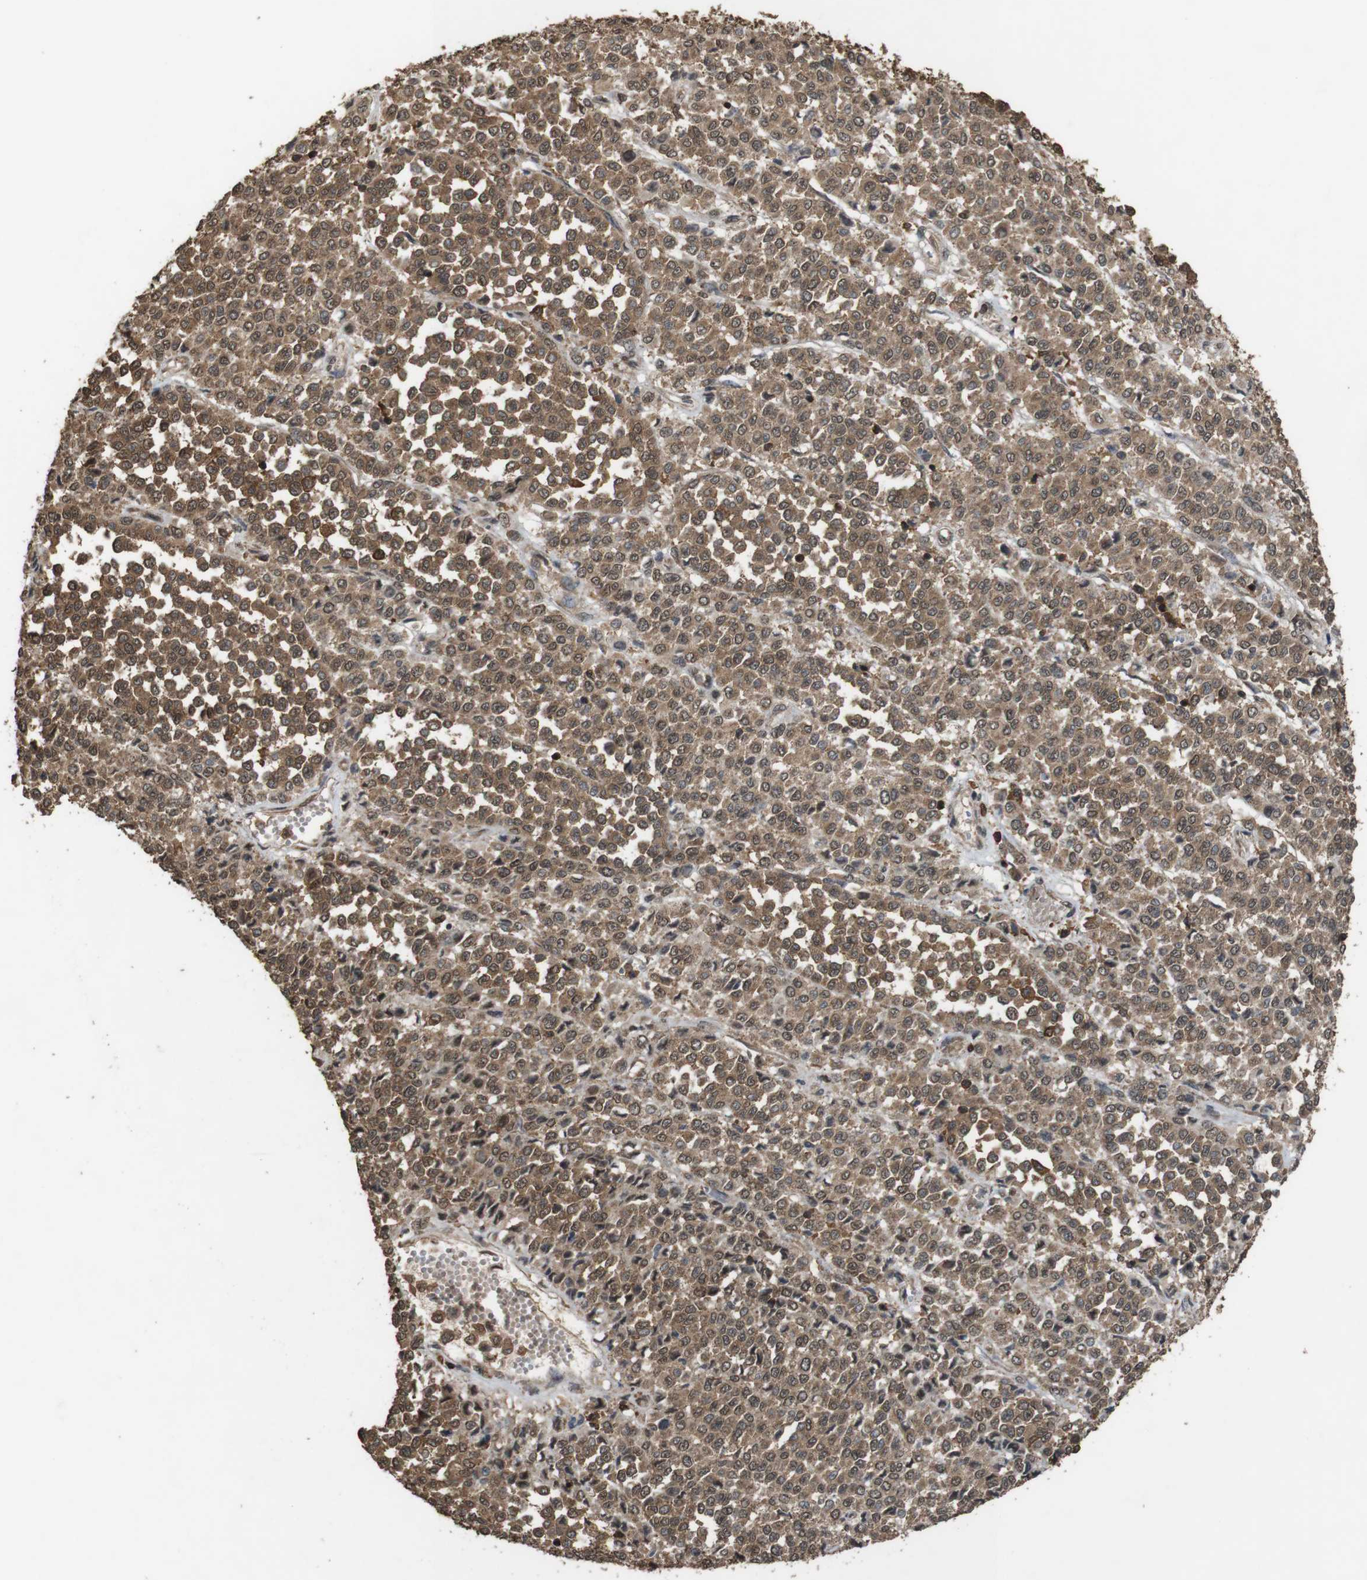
{"staining": {"intensity": "moderate", "quantity": ">75%", "location": "cytoplasmic/membranous"}, "tissue": "melanoma", "cell_type": "Tumor cells", "image_type": "cancer", "snomed": [{"axis": "morphology", "description": "Malignant melanoma, Metastatic site"}, {"axis": "topography", "description": "Pancreas"}], "caption": "Human malignant melanoma (metastatic site) stained for a protein (brown) demonstrates moderate cytoplasmic/membranous positive positivity in about >75% of tumor cells.", "gene": "BAG4", "patient": {"sex": "female", "age": 30}}